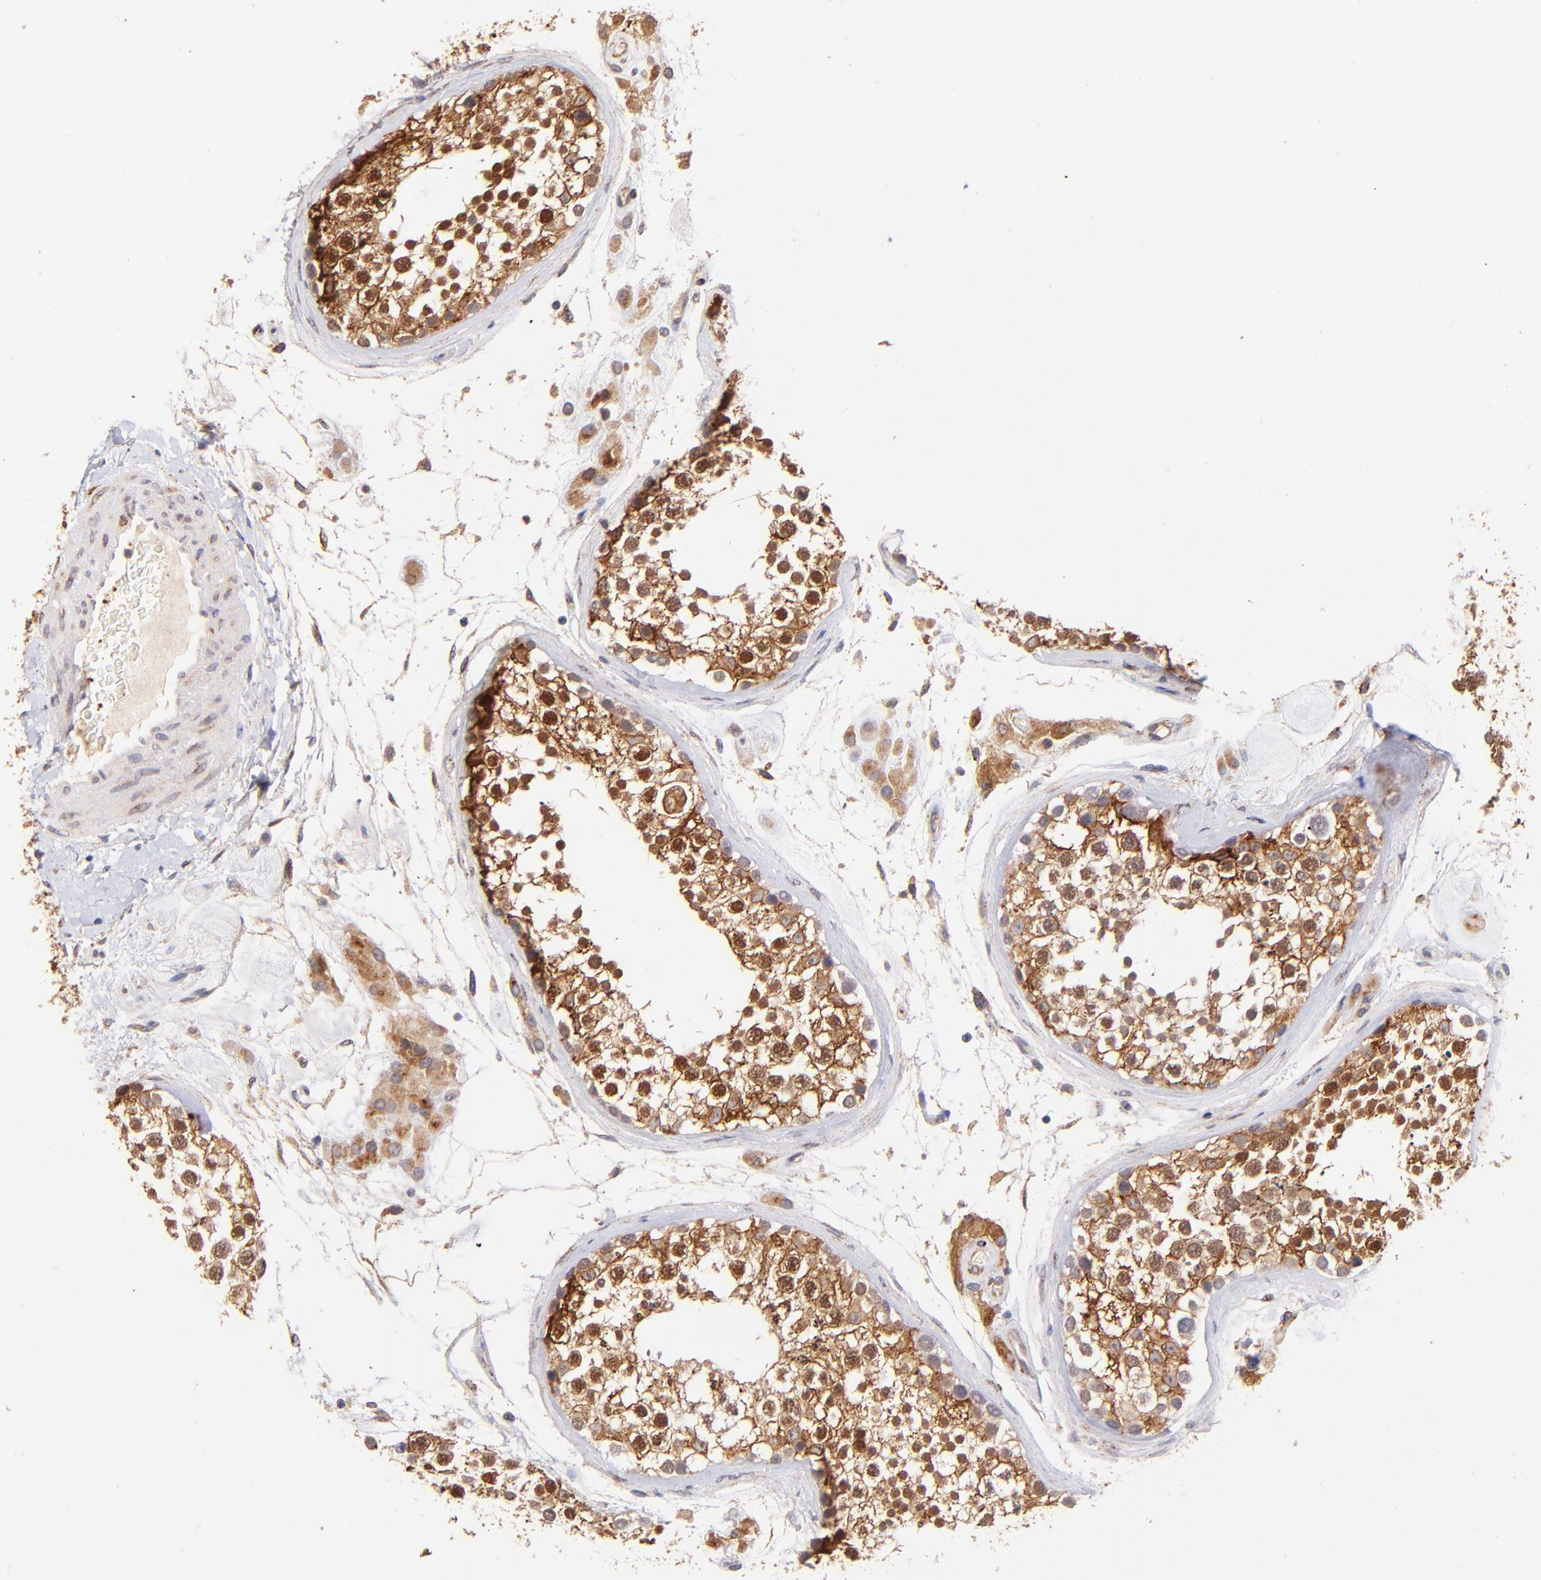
{"staining": {"intensity": "strong", "quantity": ">75%", "location": "cytoplasmic/membranous,nuclear"}, "tissue": "testis", "cell_type": "Cells in seminiferous ducts", "image_type": "normal", "snomed": [{"axis": "morphology", "description": "Normal tissue, NOS"}, {"axis": "topography", "description": "Testis"}], "caption": "Immunohistochemical staining of normal testis demonstrates strong cytoplasmic/membranous,nuclear protein expression in about >75% of cells in seminiferous ducts. (IHC, brightfield microscopy, high magnification).", "gene": "SPARC", "patient": {"sex": "male", "age": 46}}